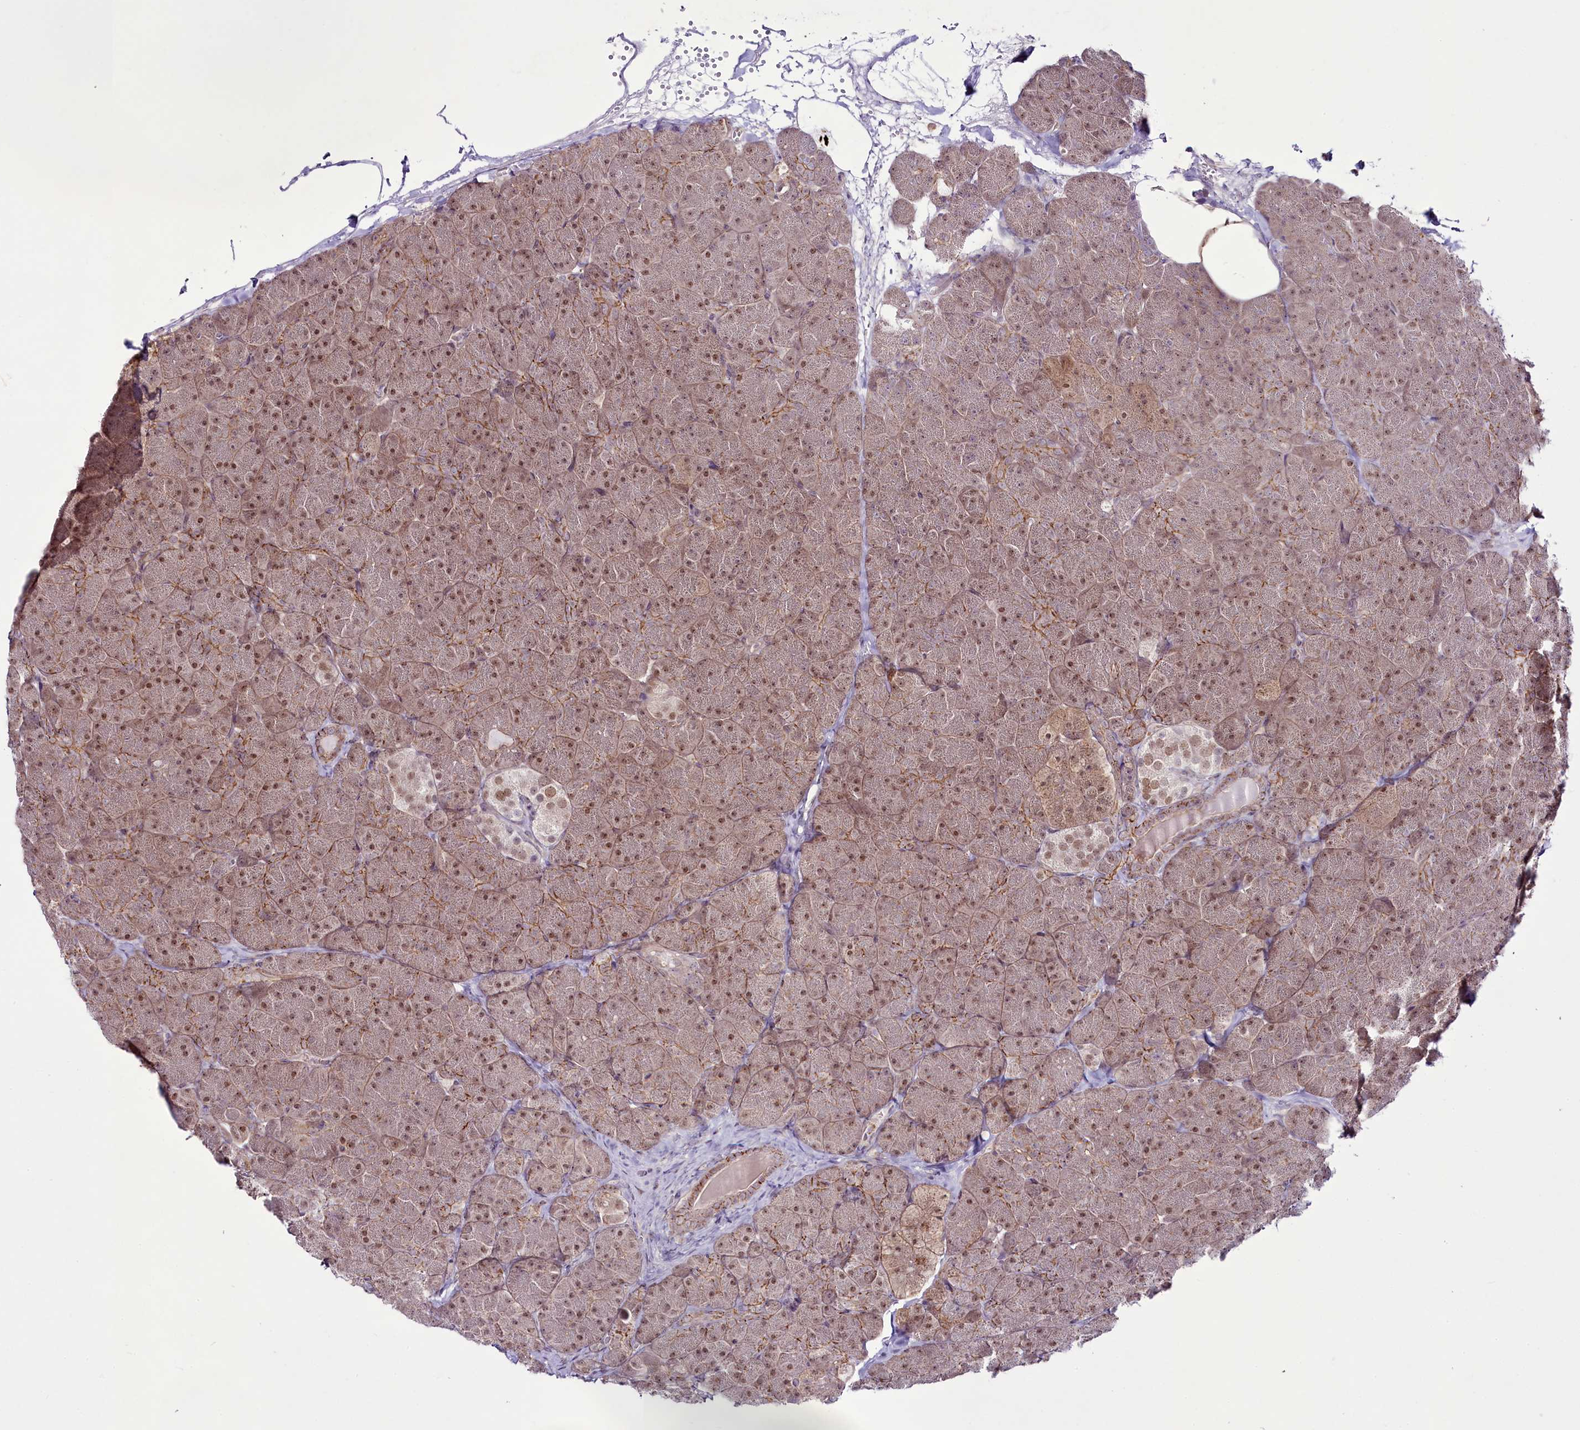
{"staining": {"intensity": "weak", "quantity": ">75%", "location": "cytoplasmic/membranous,nuclear"}, "tissue": "pancreas", "cell_type": "Exocrine glandular cells", "image_type": "normal", "snomed": [{"axis": "morphology", "description": "Normal tissue, NOS"}, {"axis": "topography", "description": "Pancreas"}], "caption": "A micrograph showing weak cytoplasmic/membranous,nuclear staining in approximately >75% of exocrine glandular cells in benign pancreas, as visualized by brown immunohistochemical staining.", "gene": "RSBN1", "patient": {"sex": "male", "age": 36}}